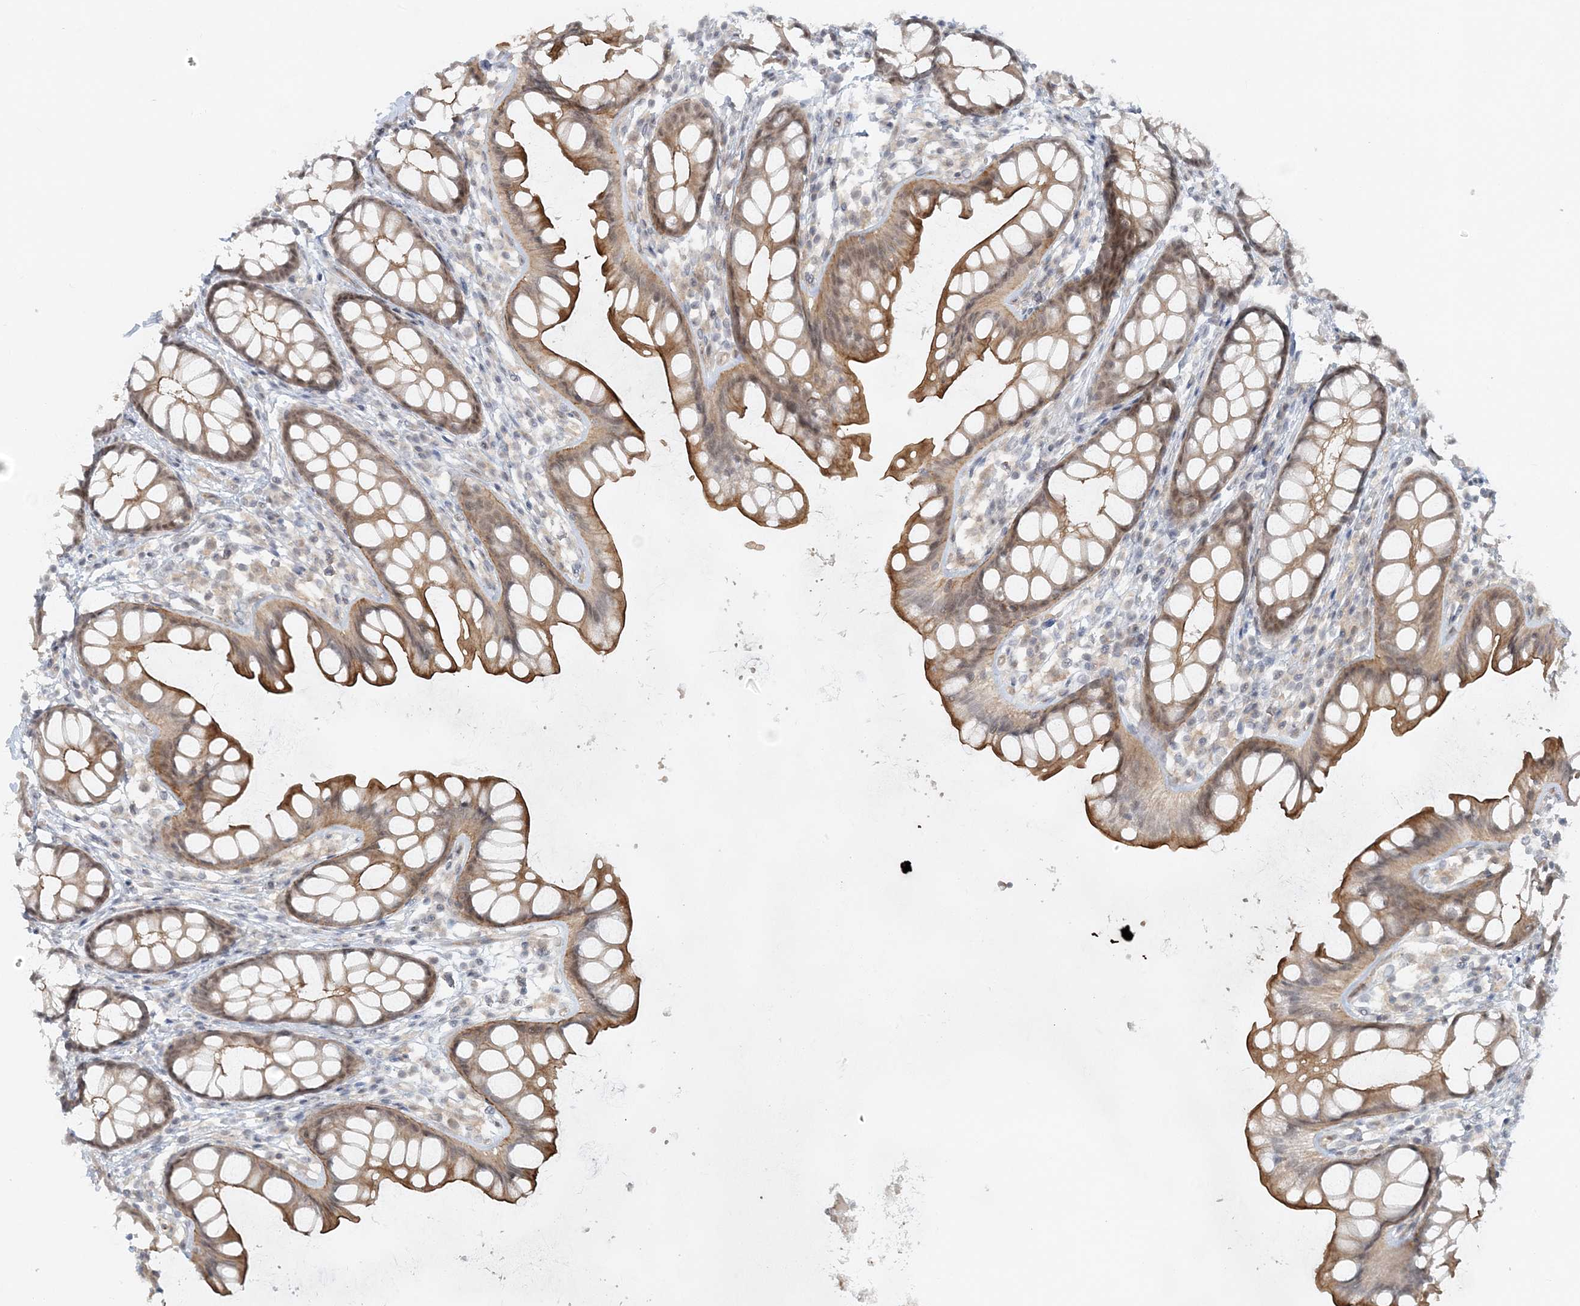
{"staining": {"intensity": "strong", "quantity": "25%-75%", "location": "cytoplasmic/membranous,nuclear"}, "tissue": "rectum", "cell_type": "Glandular cells", "image_type": "normal", "snomed": [{"axis": "morphology", "description": "Normal tissue, NOS"}, {"axis": "topography", "description": "Rectum"}], "caption": "Glandular cells reveal high levels of strong cytoplasmic/membranous,nuclear expression in approximately 25%-75% of cells in unremarkable human rectum.", "gene": "ATP11A", "patient": {"sex": "female", "age": 65}}